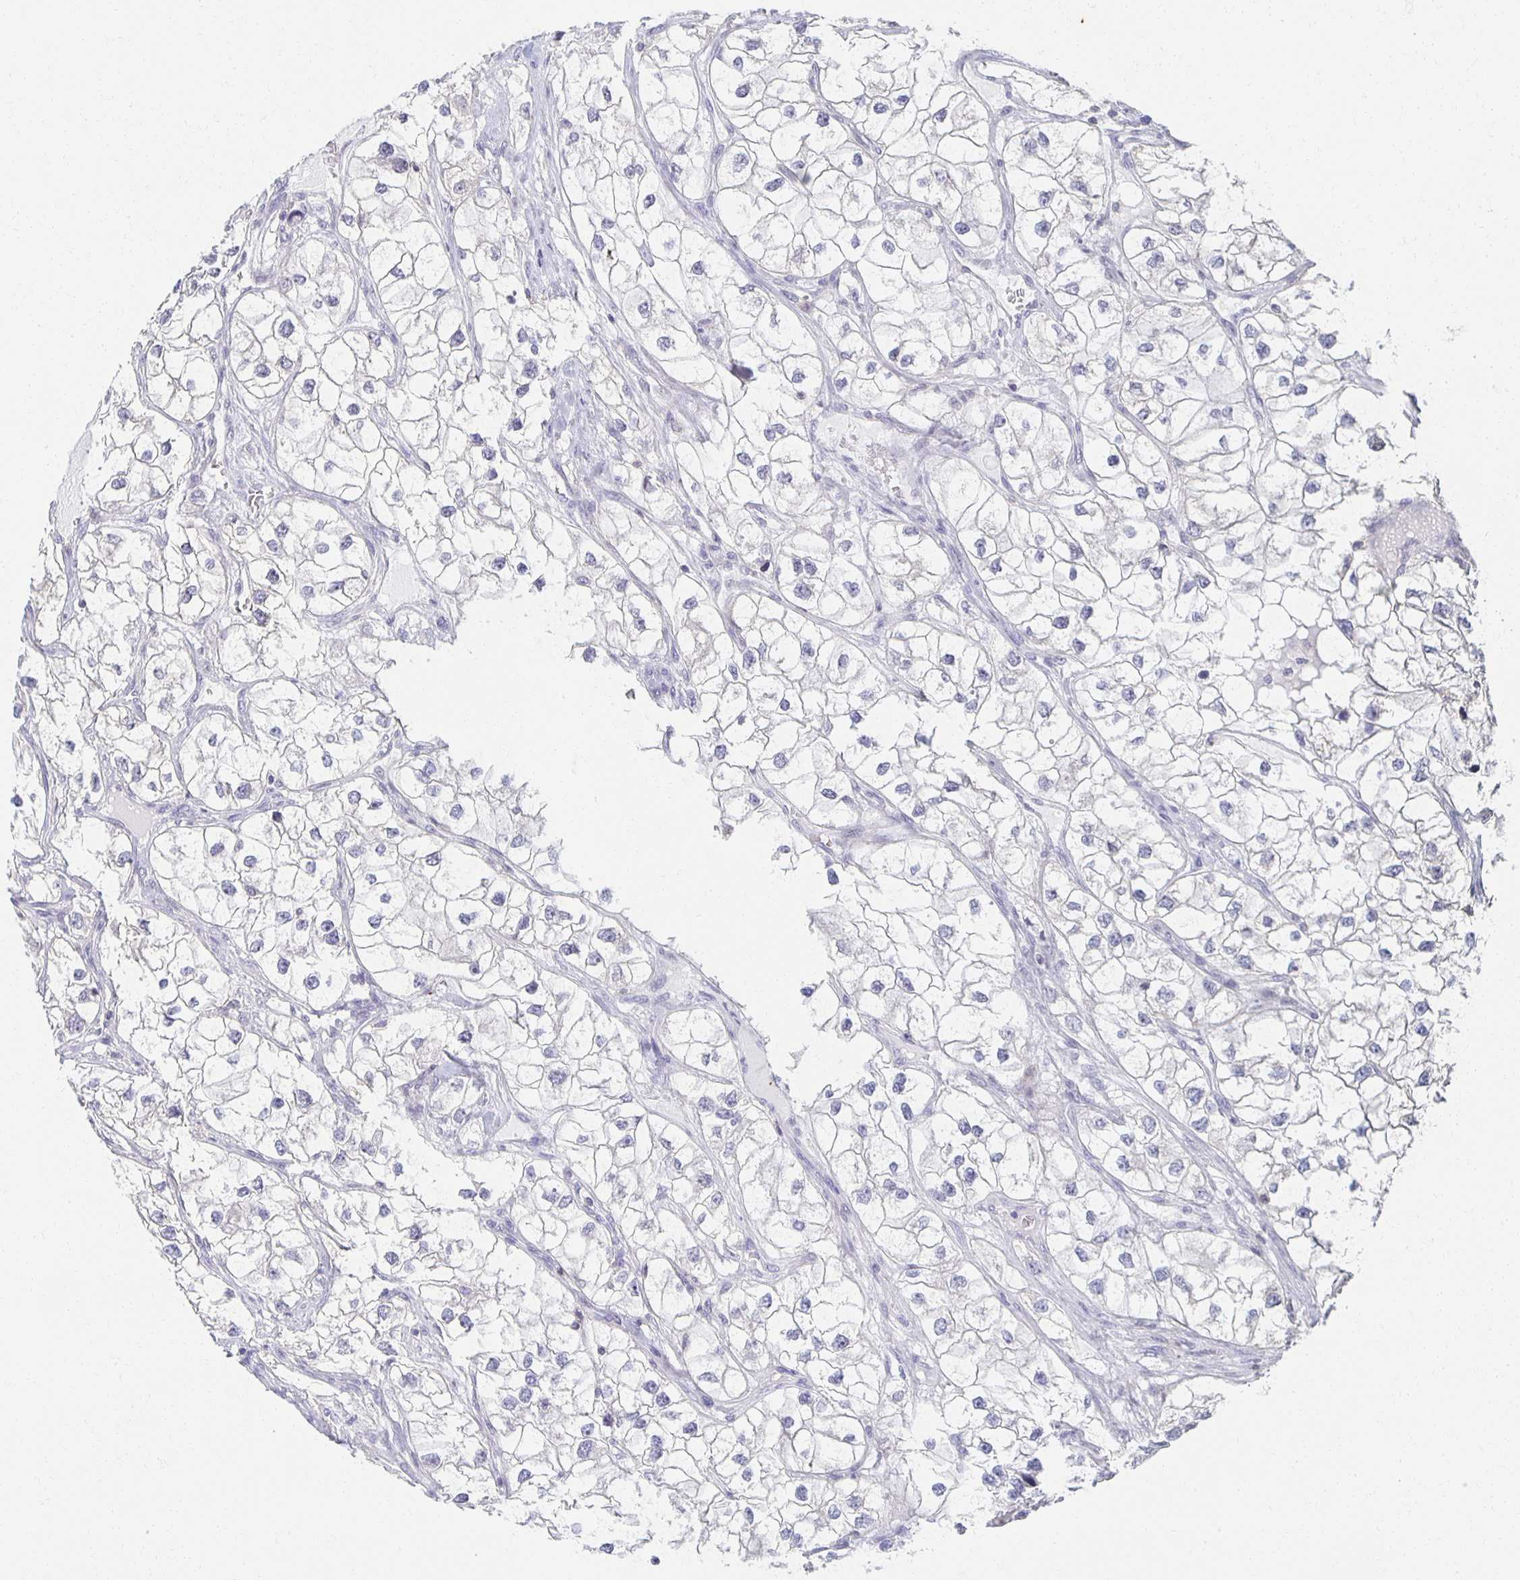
{"staining": {"intensity": "negative", "quantity": "none", "location": "none"}, "tissue": "renal cancer", "cell_type": "Tumor cells", "image_type": "cancer", "snomed": [{"axis": "morphology", "description": "Adenocarcinoma, NOS"}, {"axis": "topography", "description": "Kidney"}], "caption": "An image of human renal adenocarcinoma is negative for staining in tumor cells.", "gene": "ZNF692", "patient": {"sex": "male", "age": 59}}